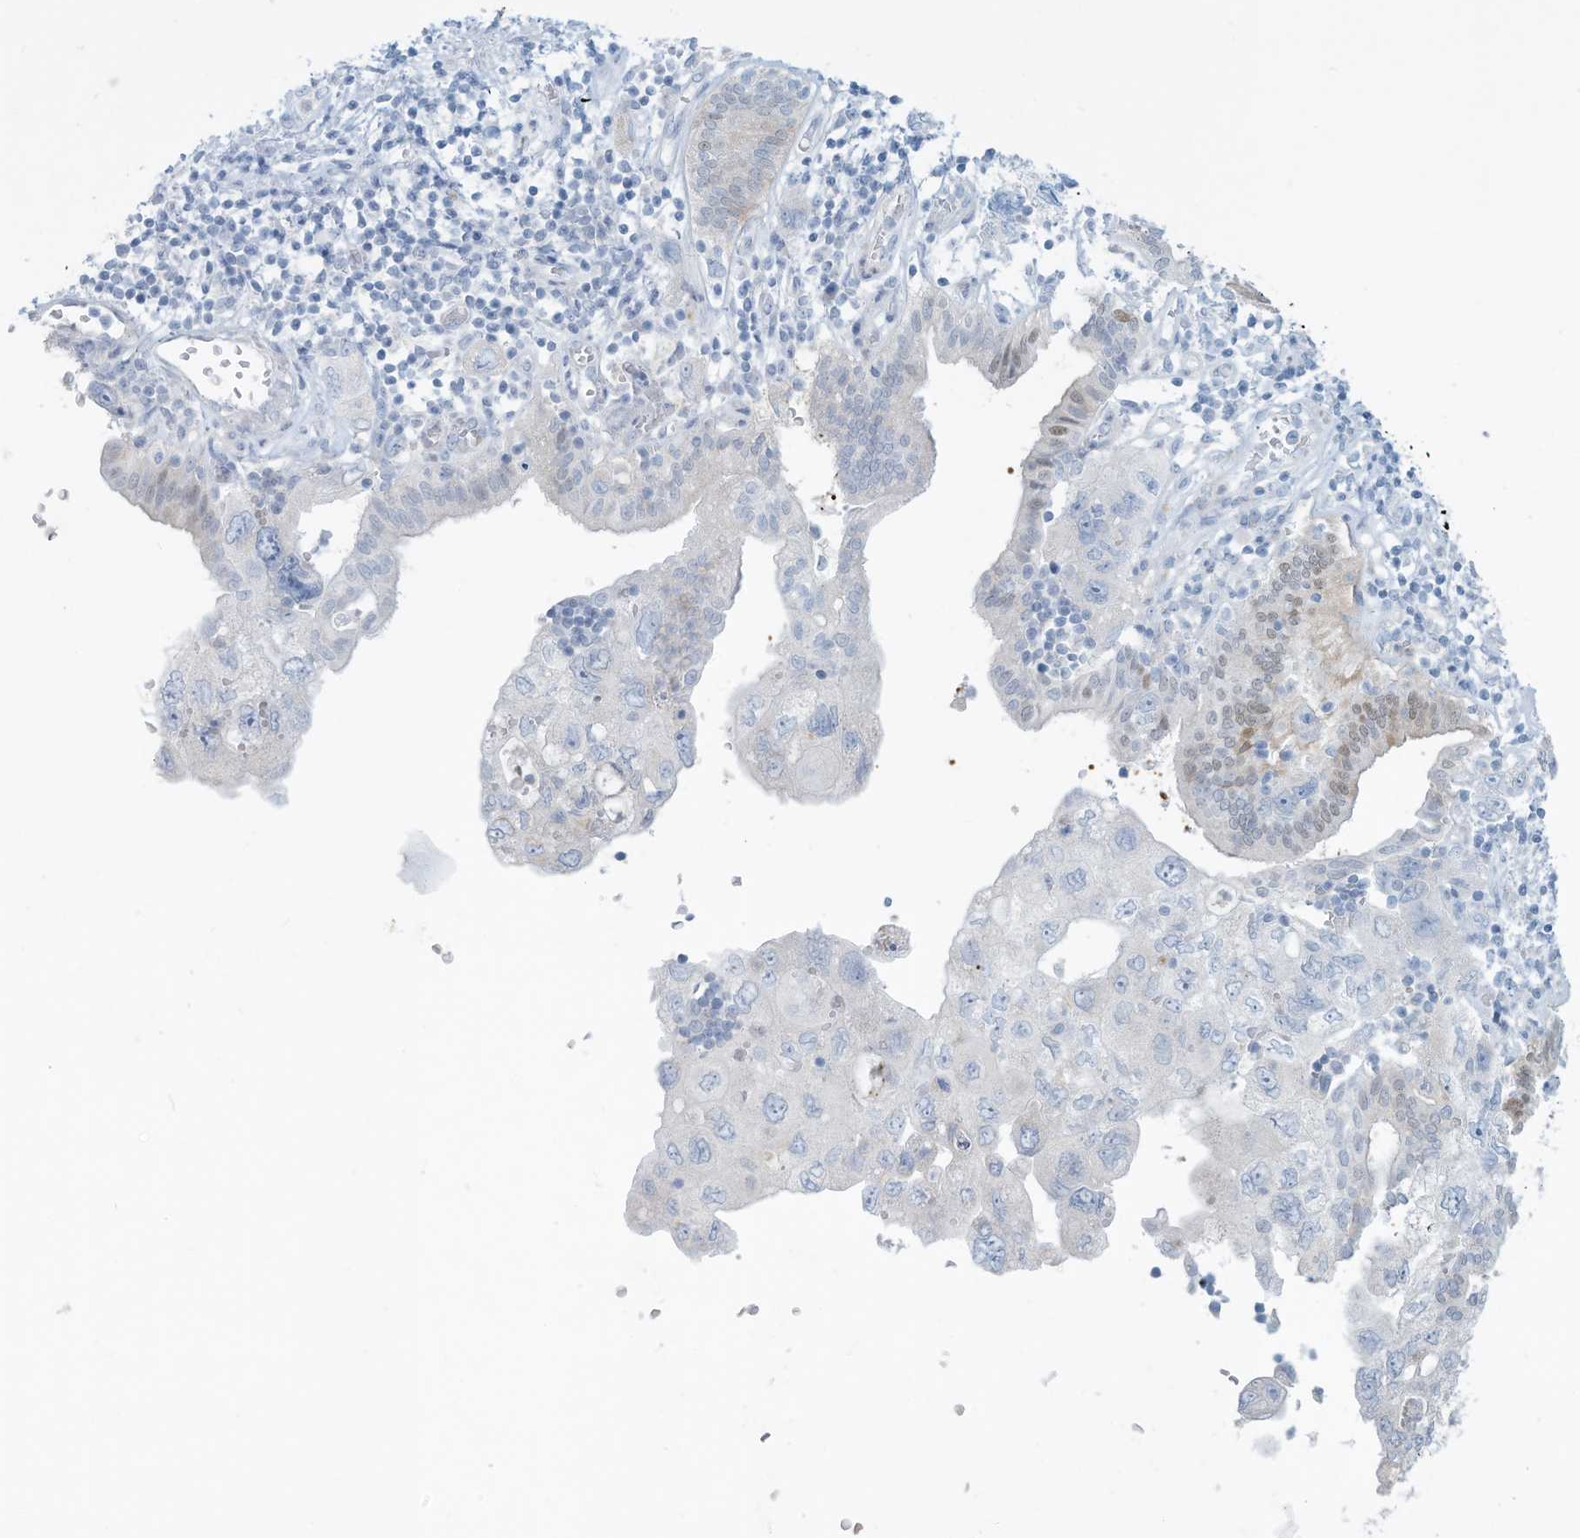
{"staining": {"intensity": "moderate", "quantity": "<25%", "location": "nuclear"}, "tissue": "pancreatic cancer", "cell_type": "Tumor cells", "image_type": "cancer", "snomed": [{"axis": "morphology", "description": "Adenocarcinoma, NOS"}, {"axis": "topography", "description": "Pancreas"}], "caption": "IHC histopathology image of neoplastic tissue: human pancreatic cancer stained using immunohistochemistry (IHC) shows low levels of moderate protein expression localized specifically in the nuclear of tumor cells, appearing as a nuclear brown color.", "gene": "ERI2", "patient": {"sex": "female", "age": 73}}